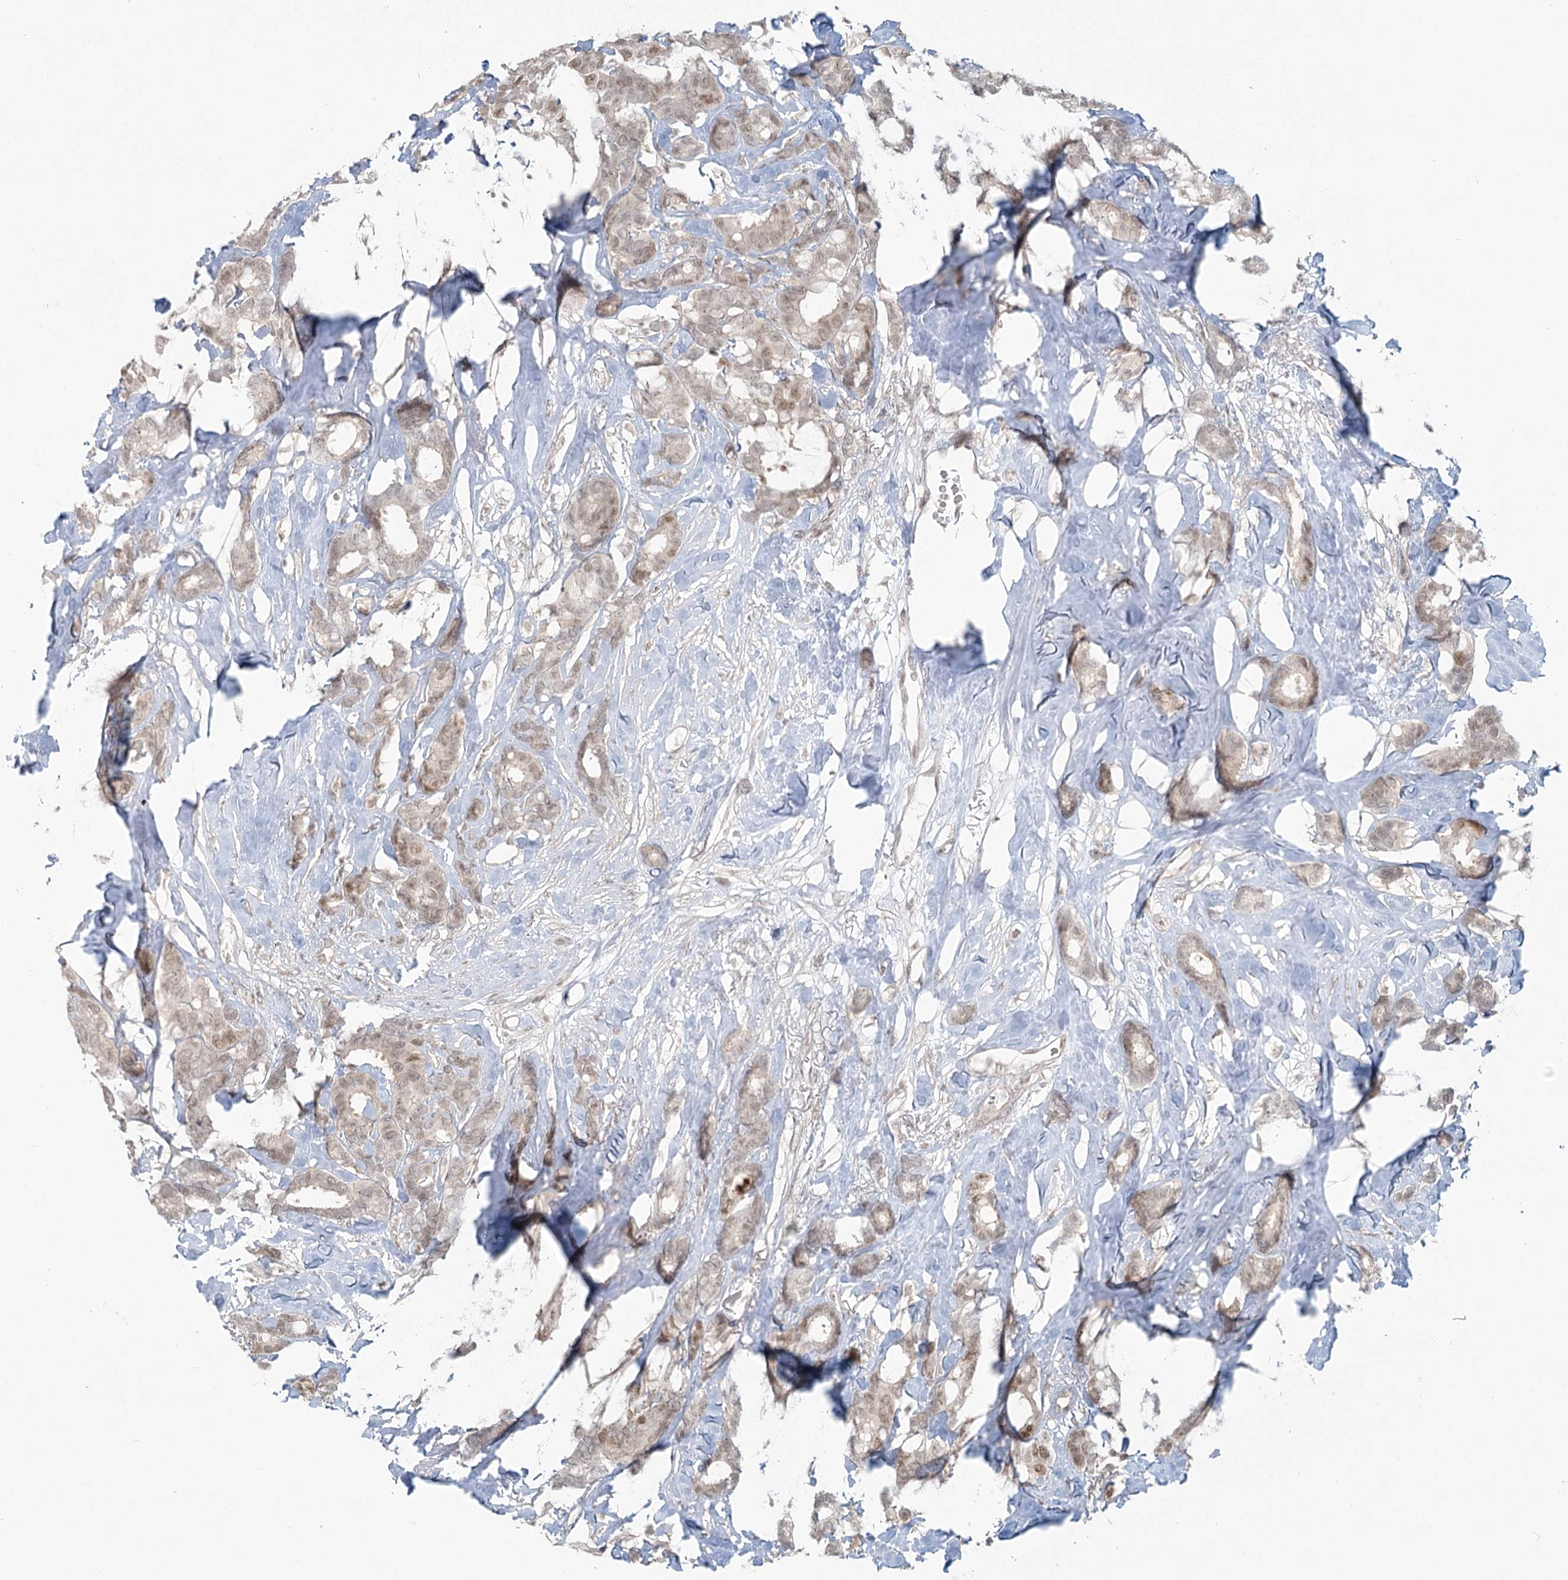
{"staining": {"intensity": "weak", "quantity": ">75%", "location": "cytoplasmic/membranous,nuclear"}, "tissue": "breast cancer", "cell_type": "Tumor cells", "image_type": "cancer", "snomed": [{"axis": "morphology", "description": "Duct carcinoma"}, {"axis": "topography", "description": "Breast"}], "caption": "Breast cancer stained with a brown dye shows weak cytoplasmic/membranous and nuclear positive positivity in about >75% of tumor cells.", "gene": "R3HCC1L", "patient": {"sex": "female", "age": 87}}